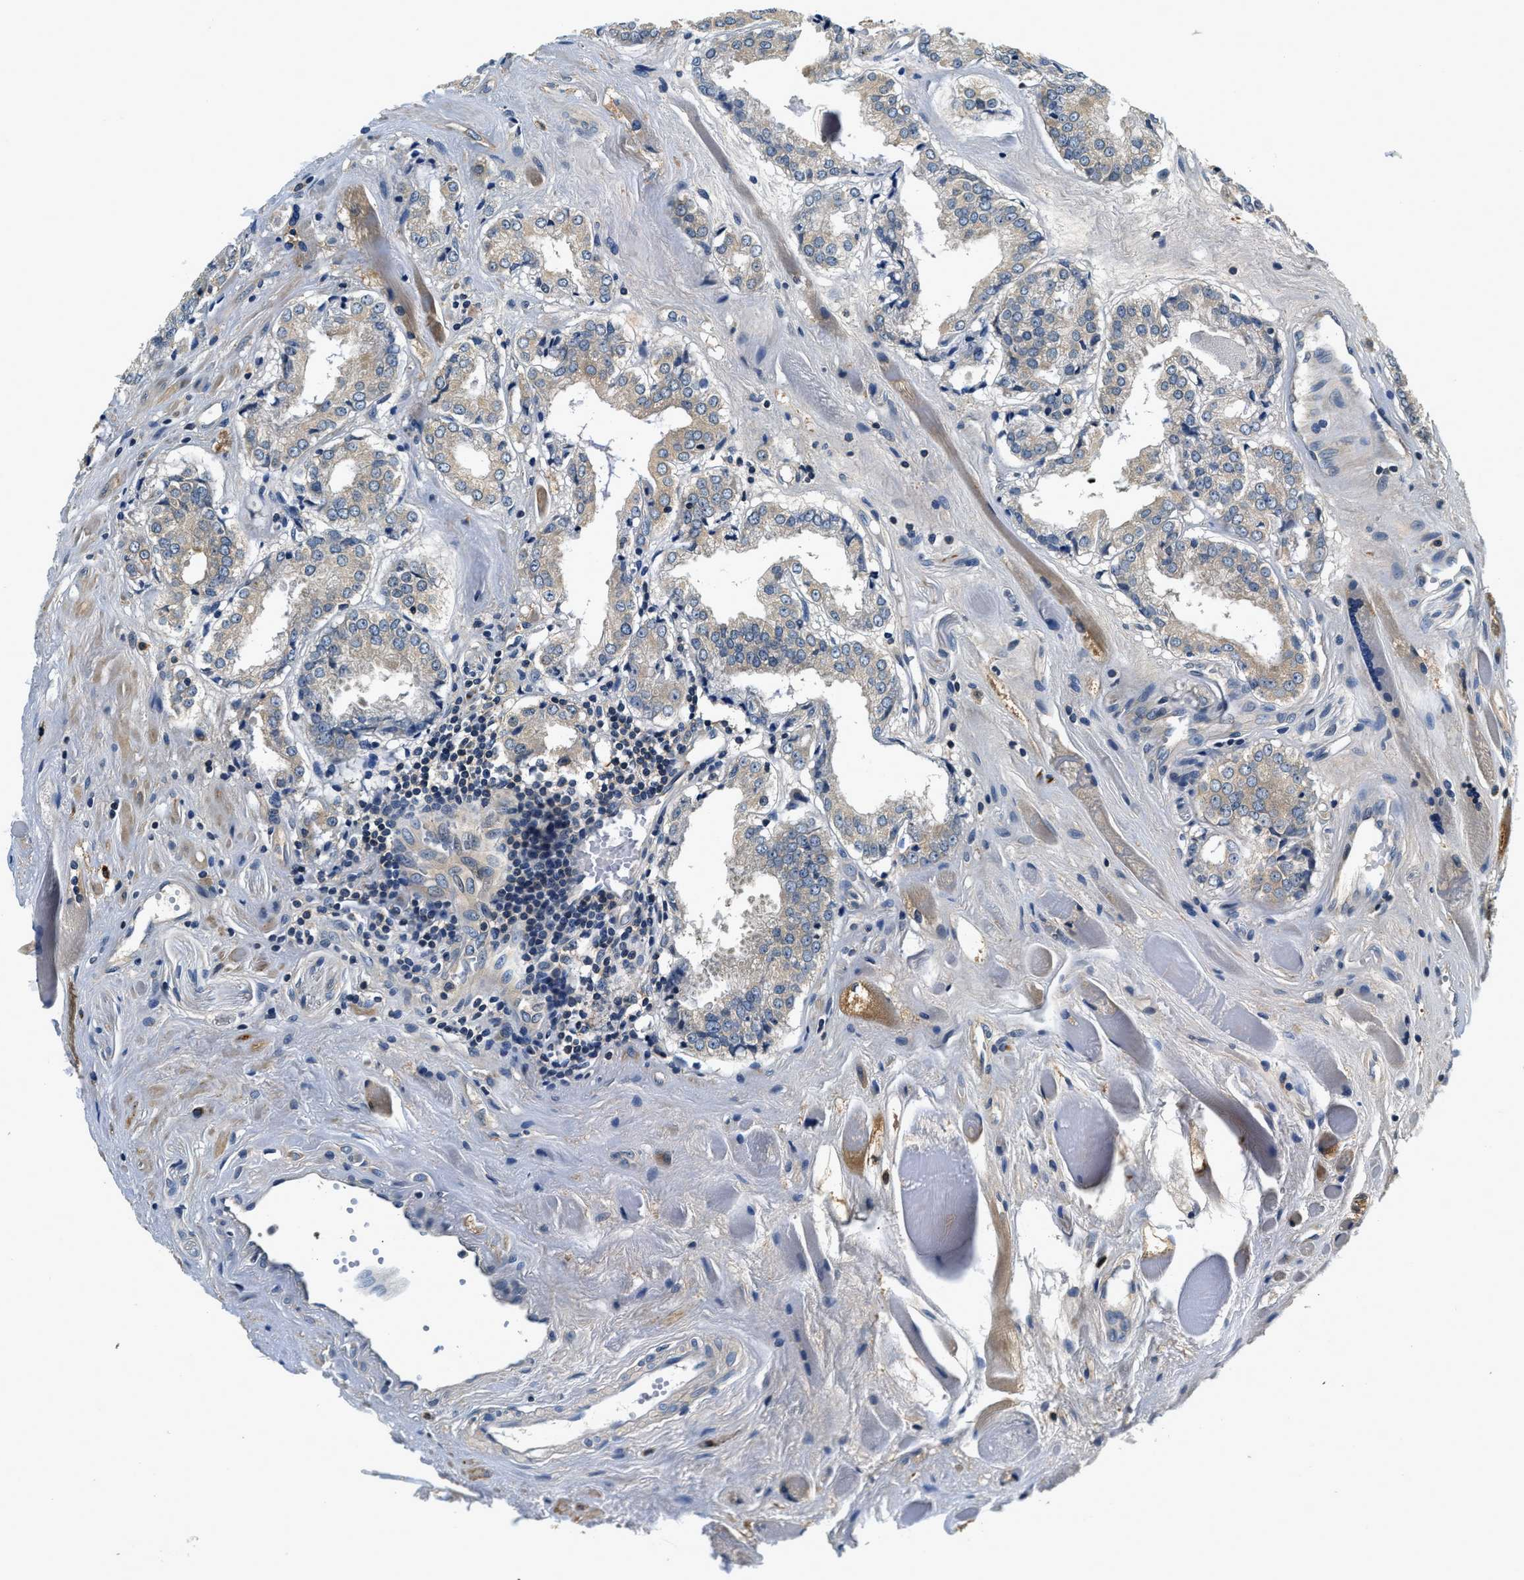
{"staining": {"intensity": "weak", "quantity": ">75%", "location": "cytoplasmic/membranous"}, "tissue": "prostate cancer", "cell_type": "Tumor cells", "image_type": "cancer", "snomed": [{"axis": "morphology", "description": "Adenocarcinoma, Low grade"}, {"axis": "topography", "description": "Prostate"}], "caption": "An image showing weak cytoplasmic/membranous staining in about >75% of tumor cells in prostate cancer, as visualized by brown immunohistochemical staining.", "gene": "RESF1", "patient": {"sex": "male", "age": 57}}